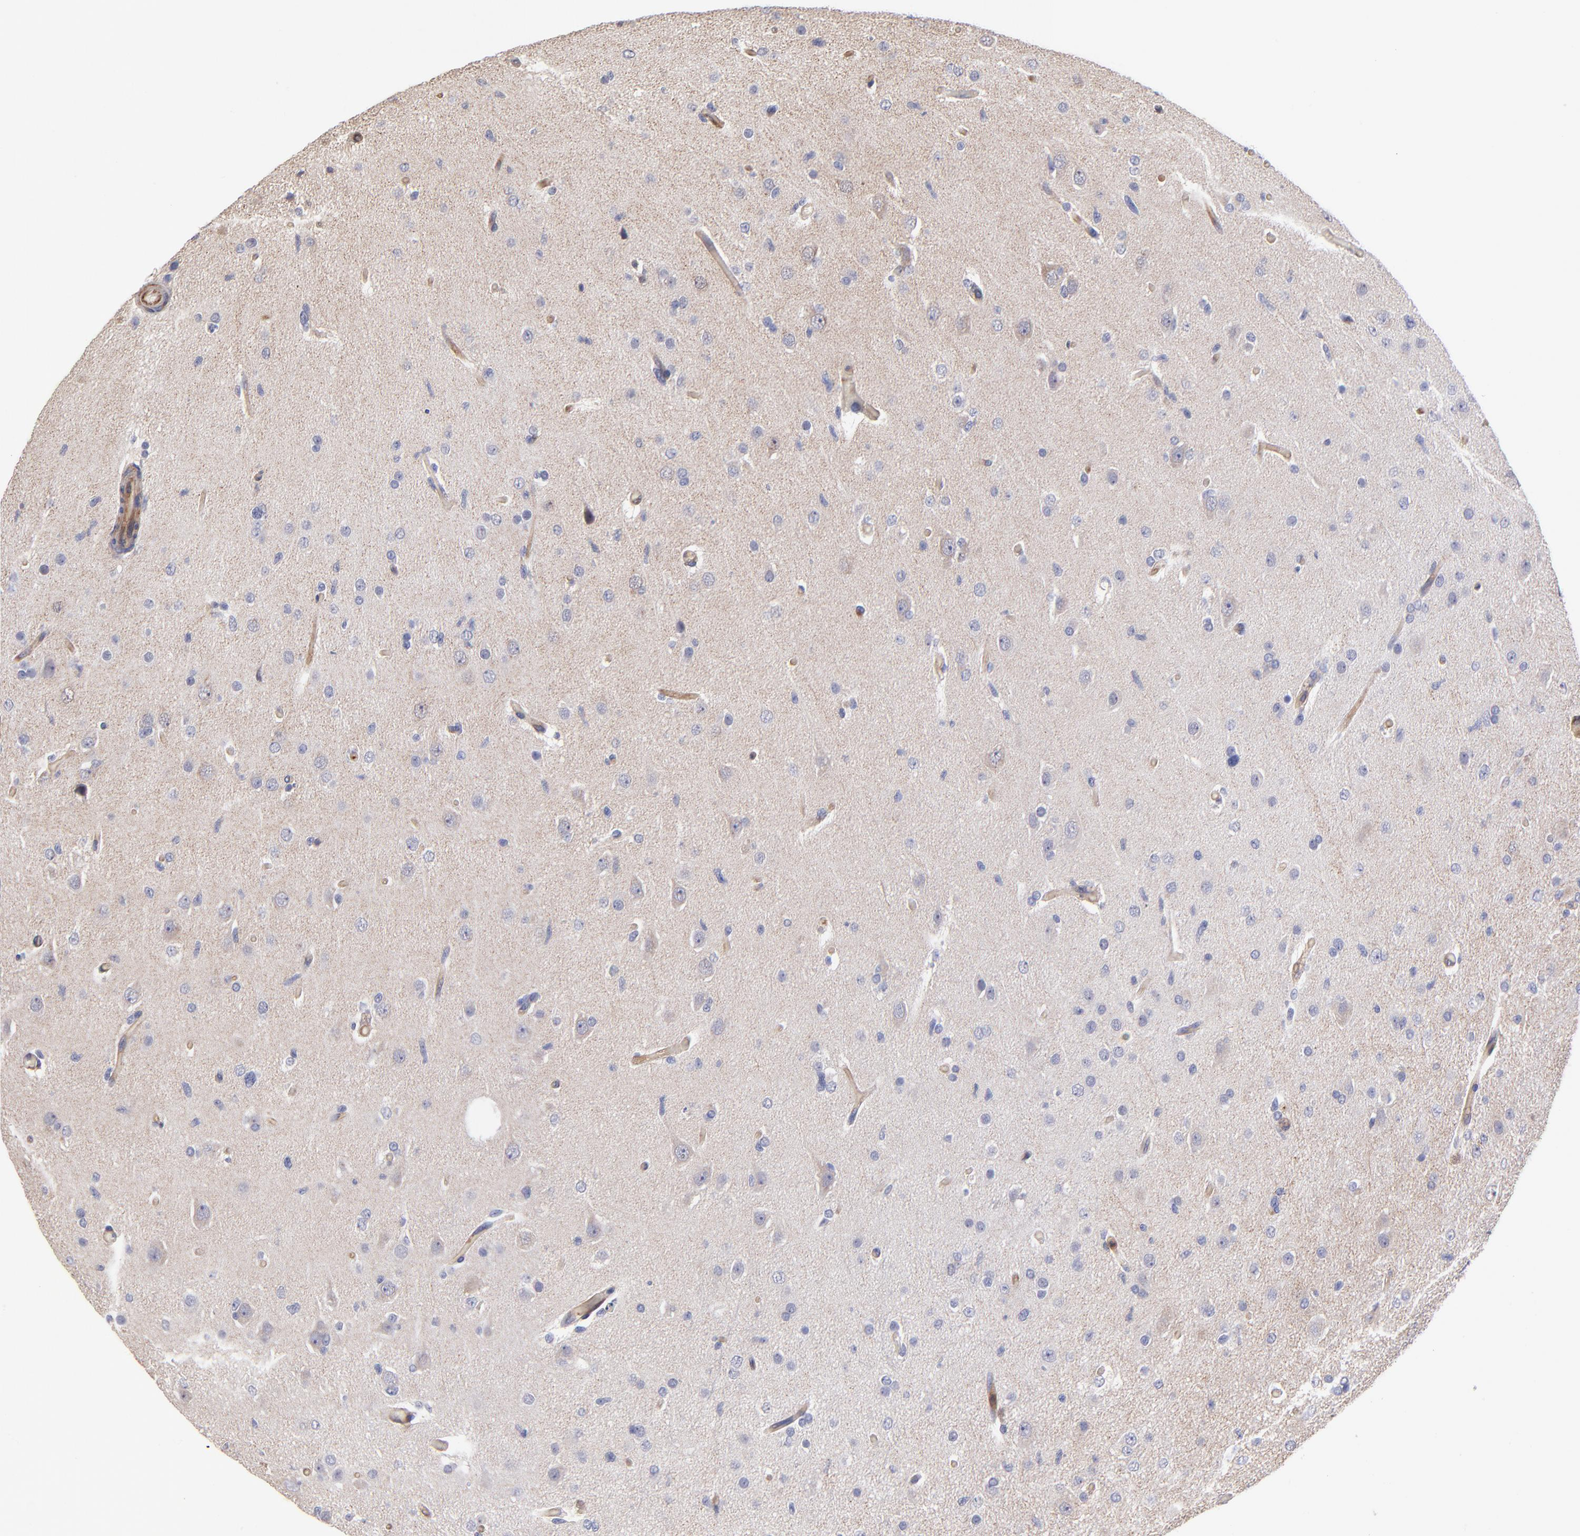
{"staining": {"intensity": "weak", "quantity": "<25%", "location": "cytoplasmic/membranous"}, "tissue": "glioma", "cell_type": "Tumor cells", "image_type": "cancer", "snomed": [{"axis": "morphology", "description": "Glioma, malignant, High grade"}, {"axis": "topography", "description": "Brain"}], "caption": "Tumor cells show no significant protein expression in high-grade glioma (malignant).", "gene": "ASB7", "patient": {"sex": "male", "age": 33}}